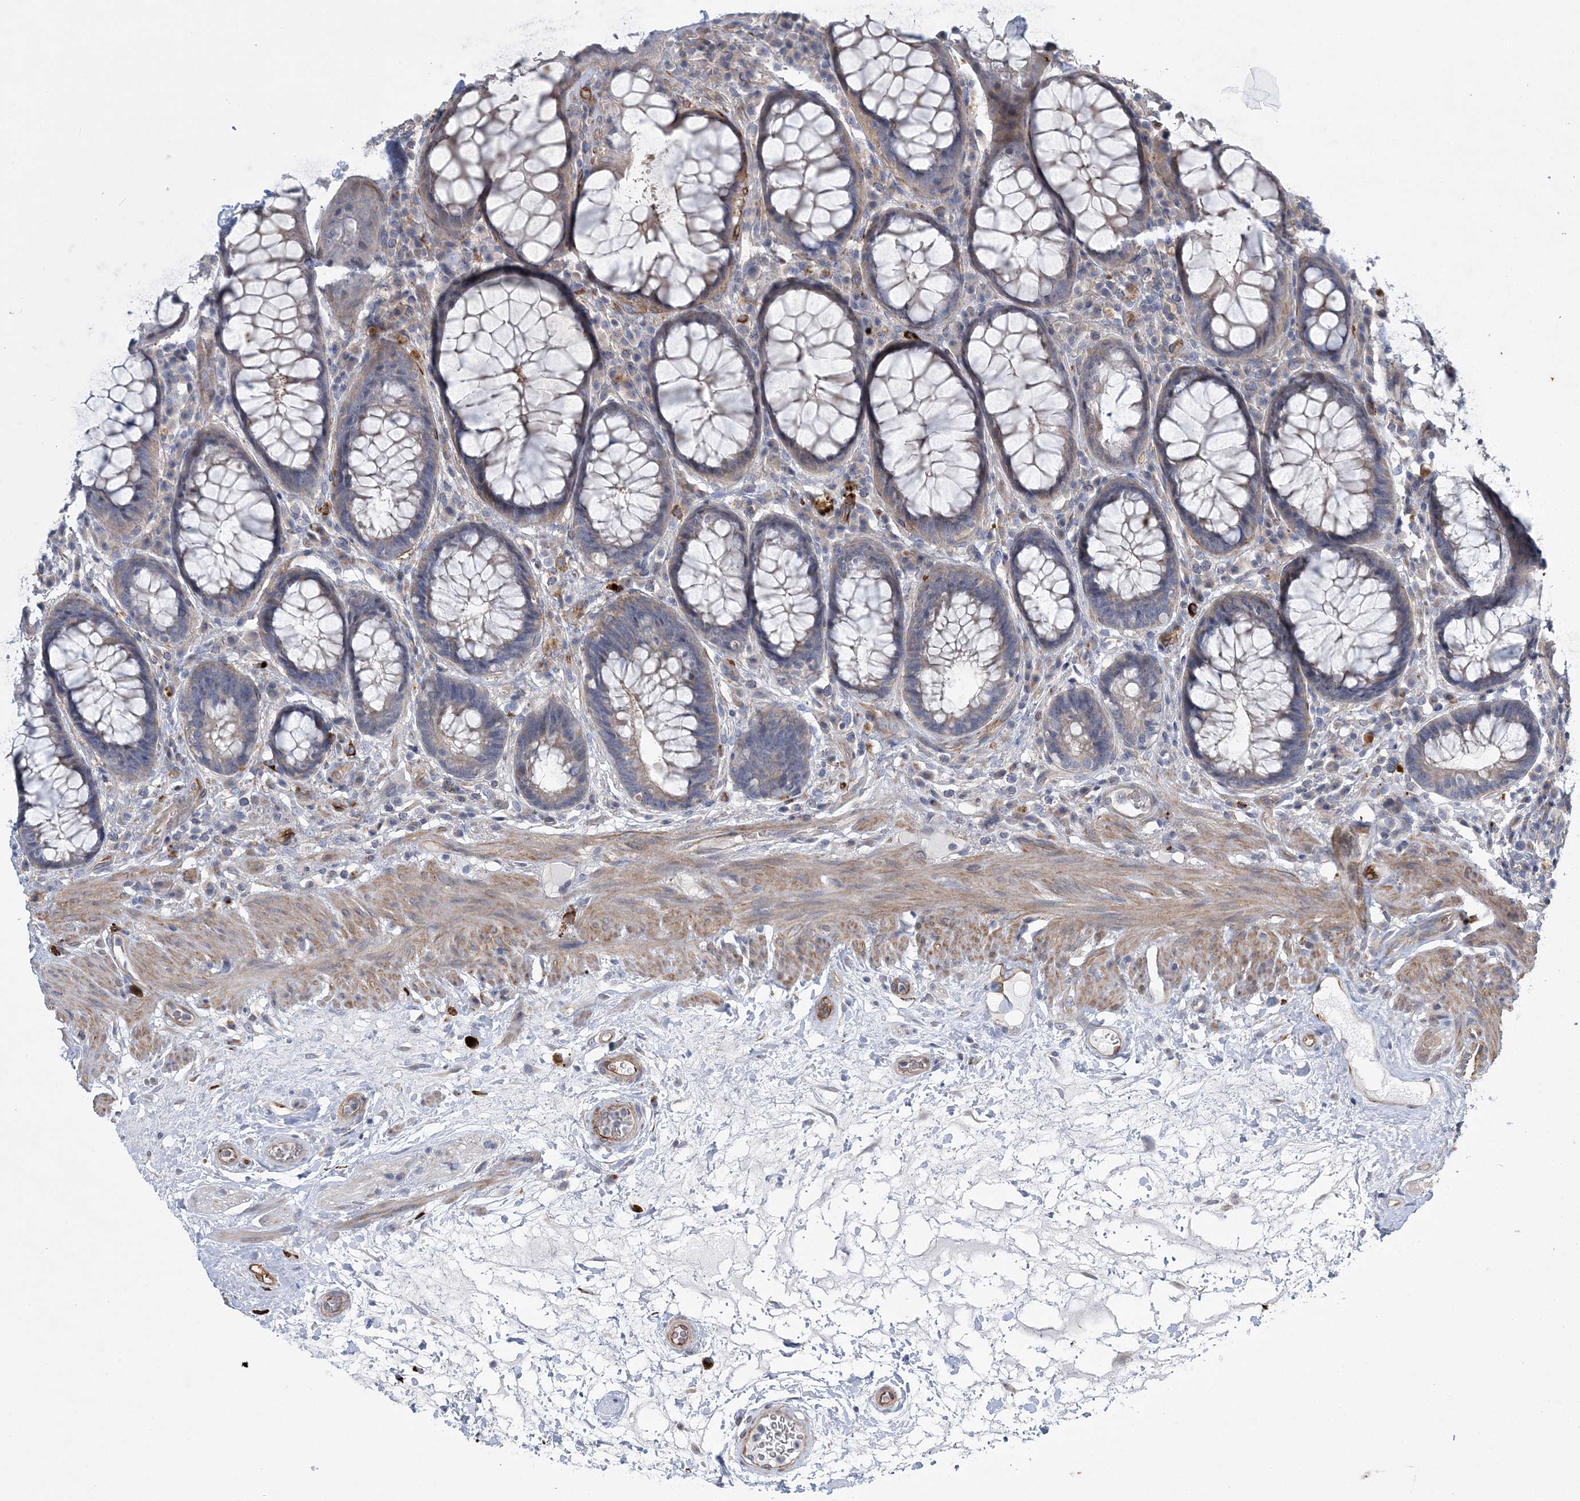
{"staining": {"intensity": "weak", "quantity": "25%-75%", "location": "cytoplasmic/membranous"}, "tissue": "rectum", "cell_type": "Glandular cells", "image_type": "normal", "snomed": [{"axis": "morphology", "description": "Normal tissue, NOS"}, {"axis": "topography", "description": "Rectum"}], "caption": "A brown stain highlights weak cytoplasmic/membranous expression of a protein in glandular cells of normal human rectum.", "gene": "CALN1", "patient": {"sex": "male", "age": 64}}